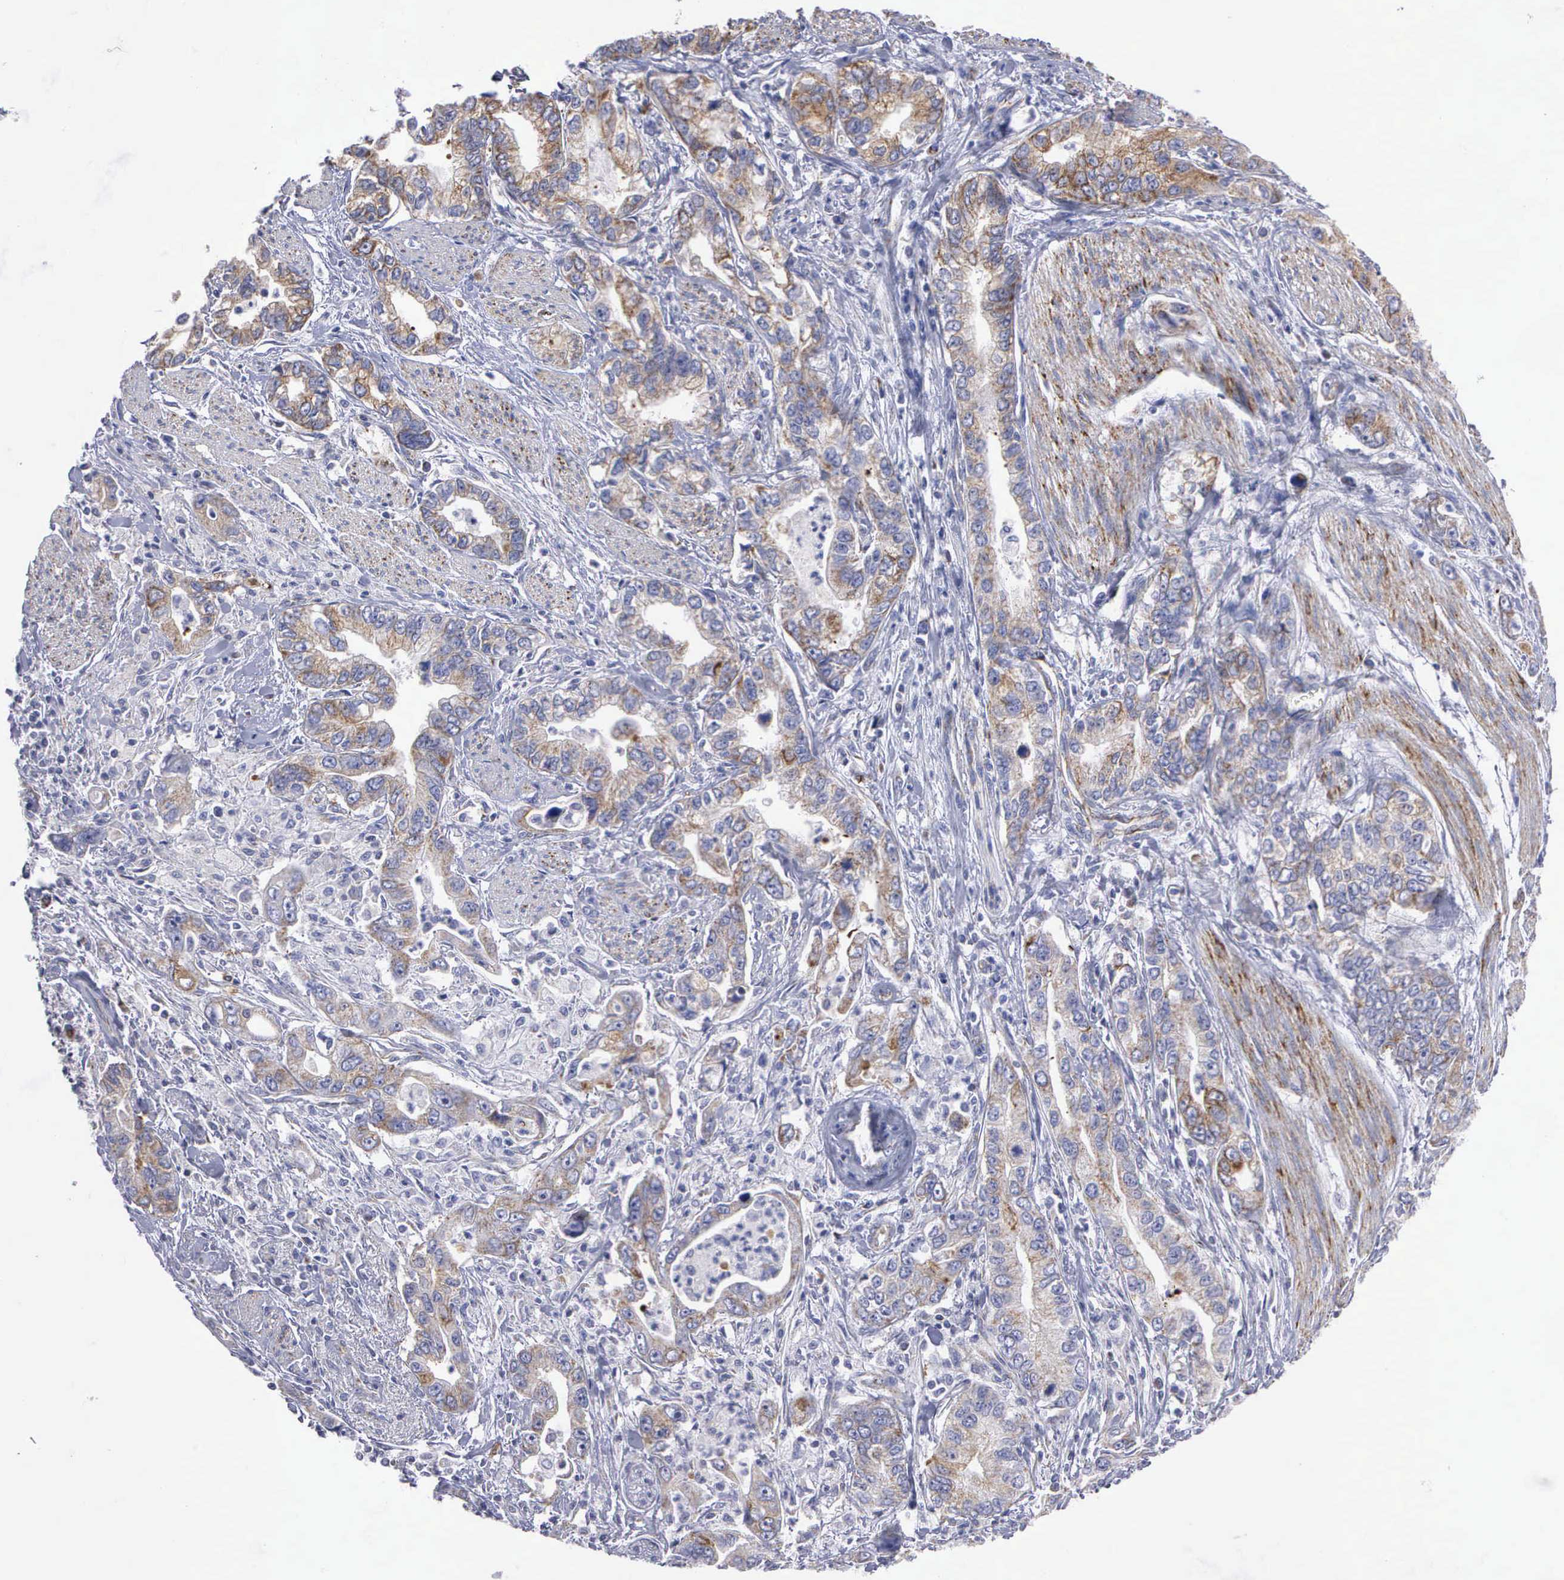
{"staining": {"intensity": "moderate", "quantity": "25%-75%", "location": "cytoplasmic/membranous"}, "tissue": "stomach cancer", "cell_type": "Tumor cells", "image_type": "cancer", "snomed": [{"axis": "morphology", "description": "Adenocarcinoma, NOS"}, {"axis": "topography", "description": "Pancreas"}, {"axis": "topography", "description": "Stomach, upper"}], "caption": "Protein staining of stomach cancer (adenocarcinoma) tissue shows moderate cytoplasmic/membranous positivity in about 25%-75% of tumor cells.", "gene": "APOOL", "patient": {"sex": "male", "age": 77}}